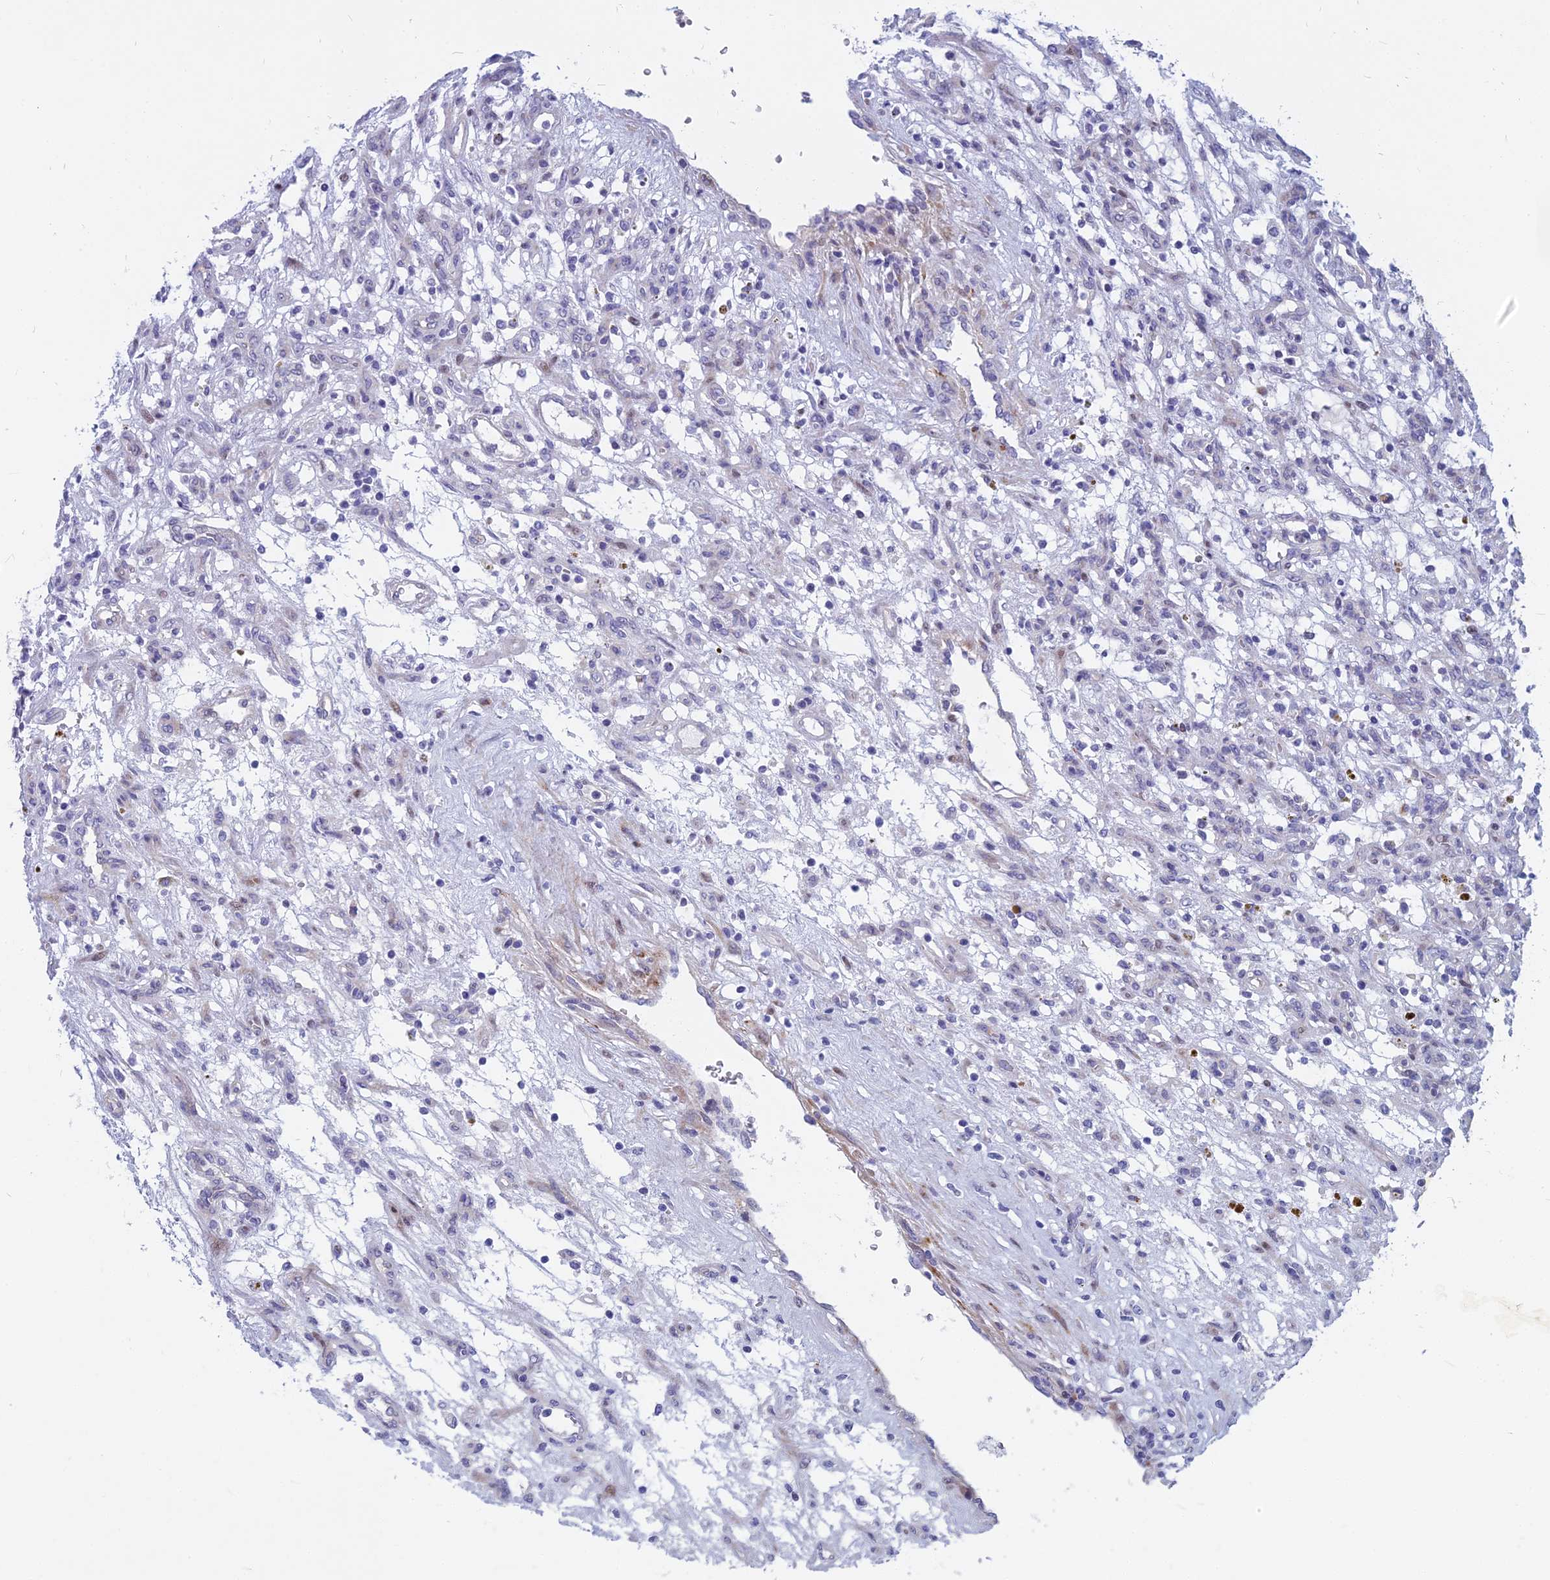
{"staining": {"intensity": "negative", "quantity": "none", "location": "none"}, "tissue": "renal cancer", "cell_type": "Tumor cells", "image_type": "cancer", "snomed": [{"axis": "morphology", "description": "Adenocarcinoma, NOS"}, {"axis": "topography", "description": "Kidney"}], "caption": "Immunohistochemical staining of renal cancer (adenocarcinoma) exhibits no significant positivity in tumor cells. The staining is performed using DAB brown chromogen with nuclei counter-stained in using hematoxylin.", "gene": "MYBPC2", "patient": {"sex": "female", "age": 57}}